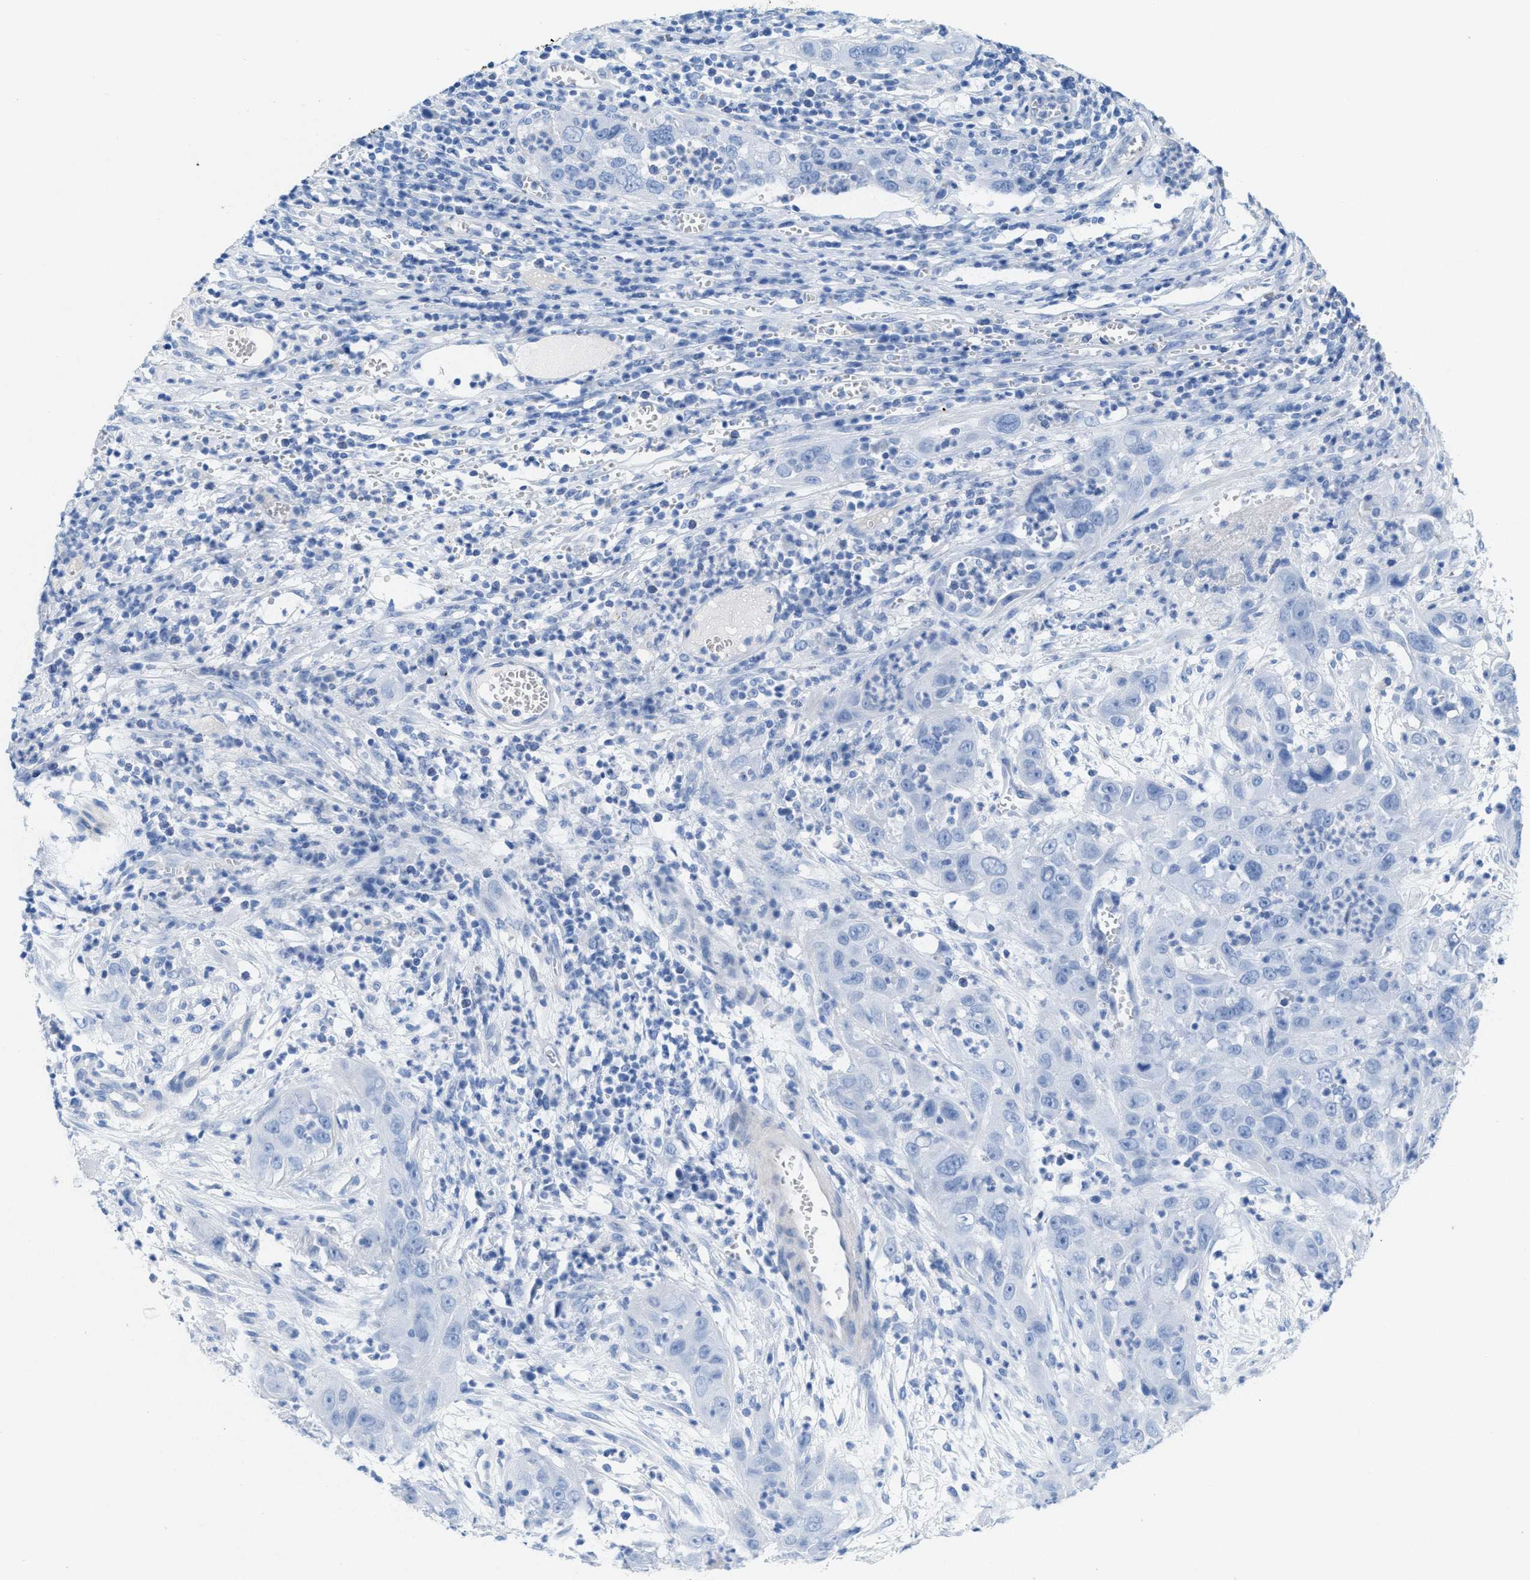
{"staining": {"intensity": "negative", "quantity": "none", "location": "none"}, "tissue": "cervical cancer", "cell_type": "Tumor cells", "image_type": "cancer", "snomed": [{"axis": "morphology", "description": "Squamous cell carcinoma, NOS"}, {"axis": "topography", "description": "Cervix"}], "caption": "Immunohistochemistry (IHC) micrograph of neoplastic tissue: human cervical cancer stained with DAB (3,3'-diaminobenzidine) demonstrates no significant protein staining in tumor cells.", "gene": "ANKFN1", "patient": {"sex": "female", "age": 32}}